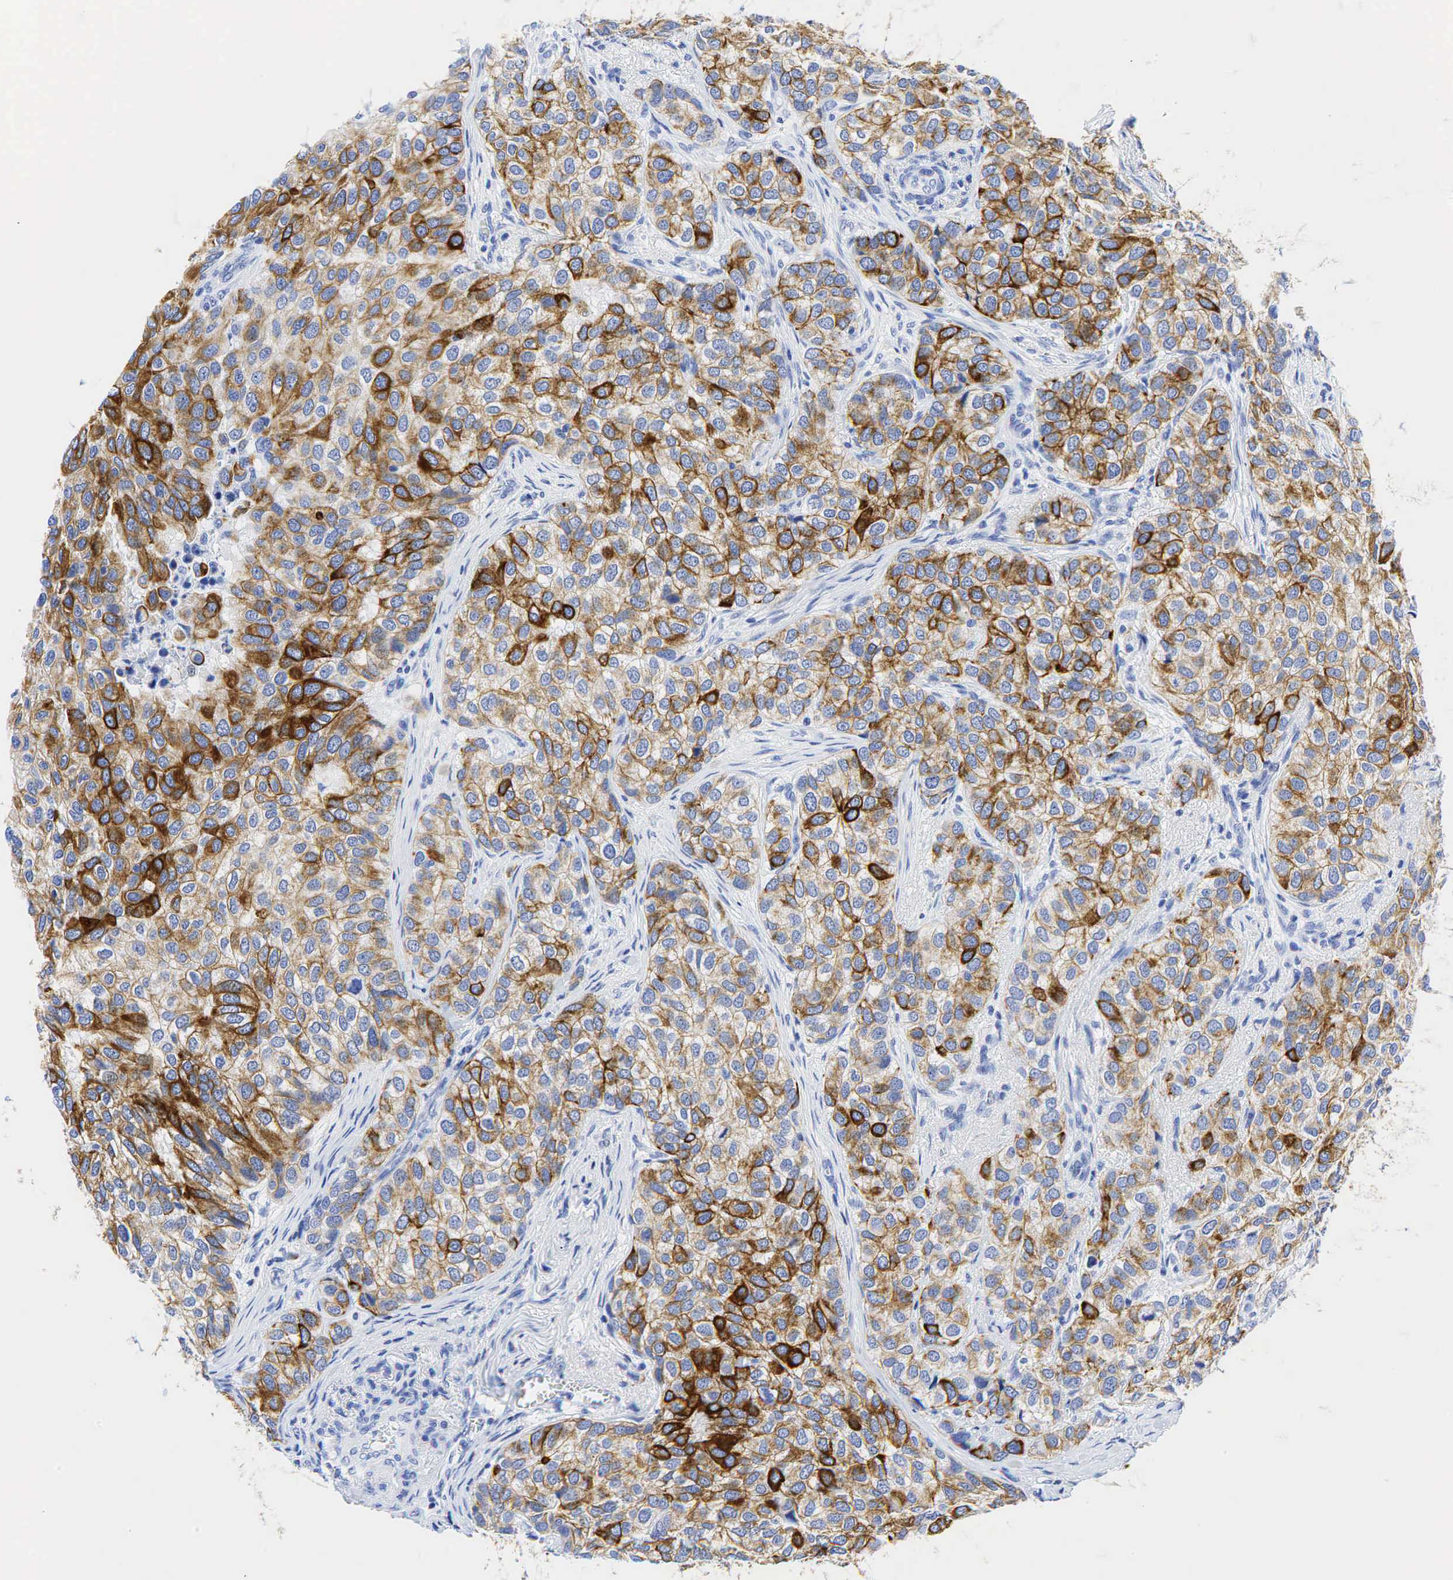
{"staining": {"intensity": "moderate", "quantity": ">75%", "location": "cytoplasmic/membranous"}, "tissue": "breast cancer", "cell_type": "Tumor cells", "image_type": "cancer", "snomed": [{"axis": "morphology", "description": "Duct carcinoma"}, {"axis": "topography", "description": "Breast"}], "caption": "IHC (DAB (3,3'-diaminobenzidine)) staining of intraductal carcinoma (breast) exhibits moderate cytoplasmic/membranous protein staining in approximately >75% of tumor cells. (DAB (3,3'-diaminobenzidine) IHC with brightfield microscopy, high magnification).", "gene": "KRT18", "patient": {"sex": "female", "age": 68}}